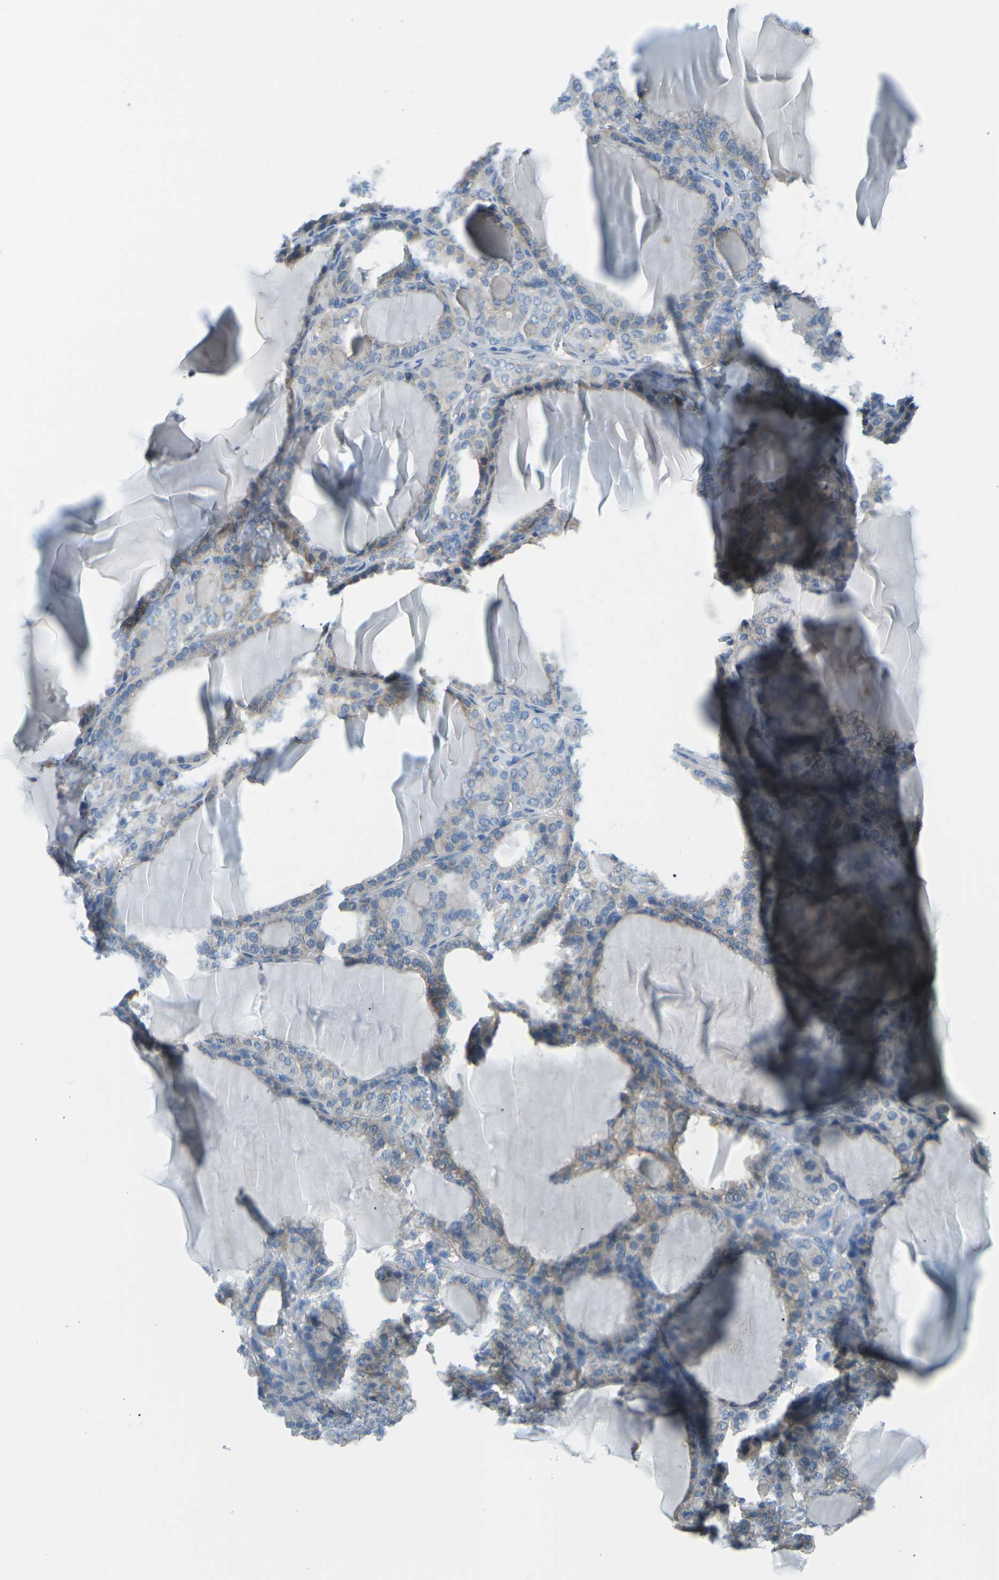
{"staining": {"intensity": "negative", "quantity": "none", "location": "none"}, "tissue": "thyroid gland", "cell_type": "Glandular cells", "image_type": "normal", "snomed": [{"axis": "morphology", "description": "Normal tissue, NOS"}, {"axis": "topography", "description": "Thyroid gland"}], "caption": "The photomicrograph displays no significant staining in glandular cells of thyroid gland. The staining is performed using DAB (3,3'-diaminobenzidine) brown chromogen with nuclei counter-stained in using hematoxylin.", "gene": "CD47", "patient": {"sex": "female", "age": 28}}